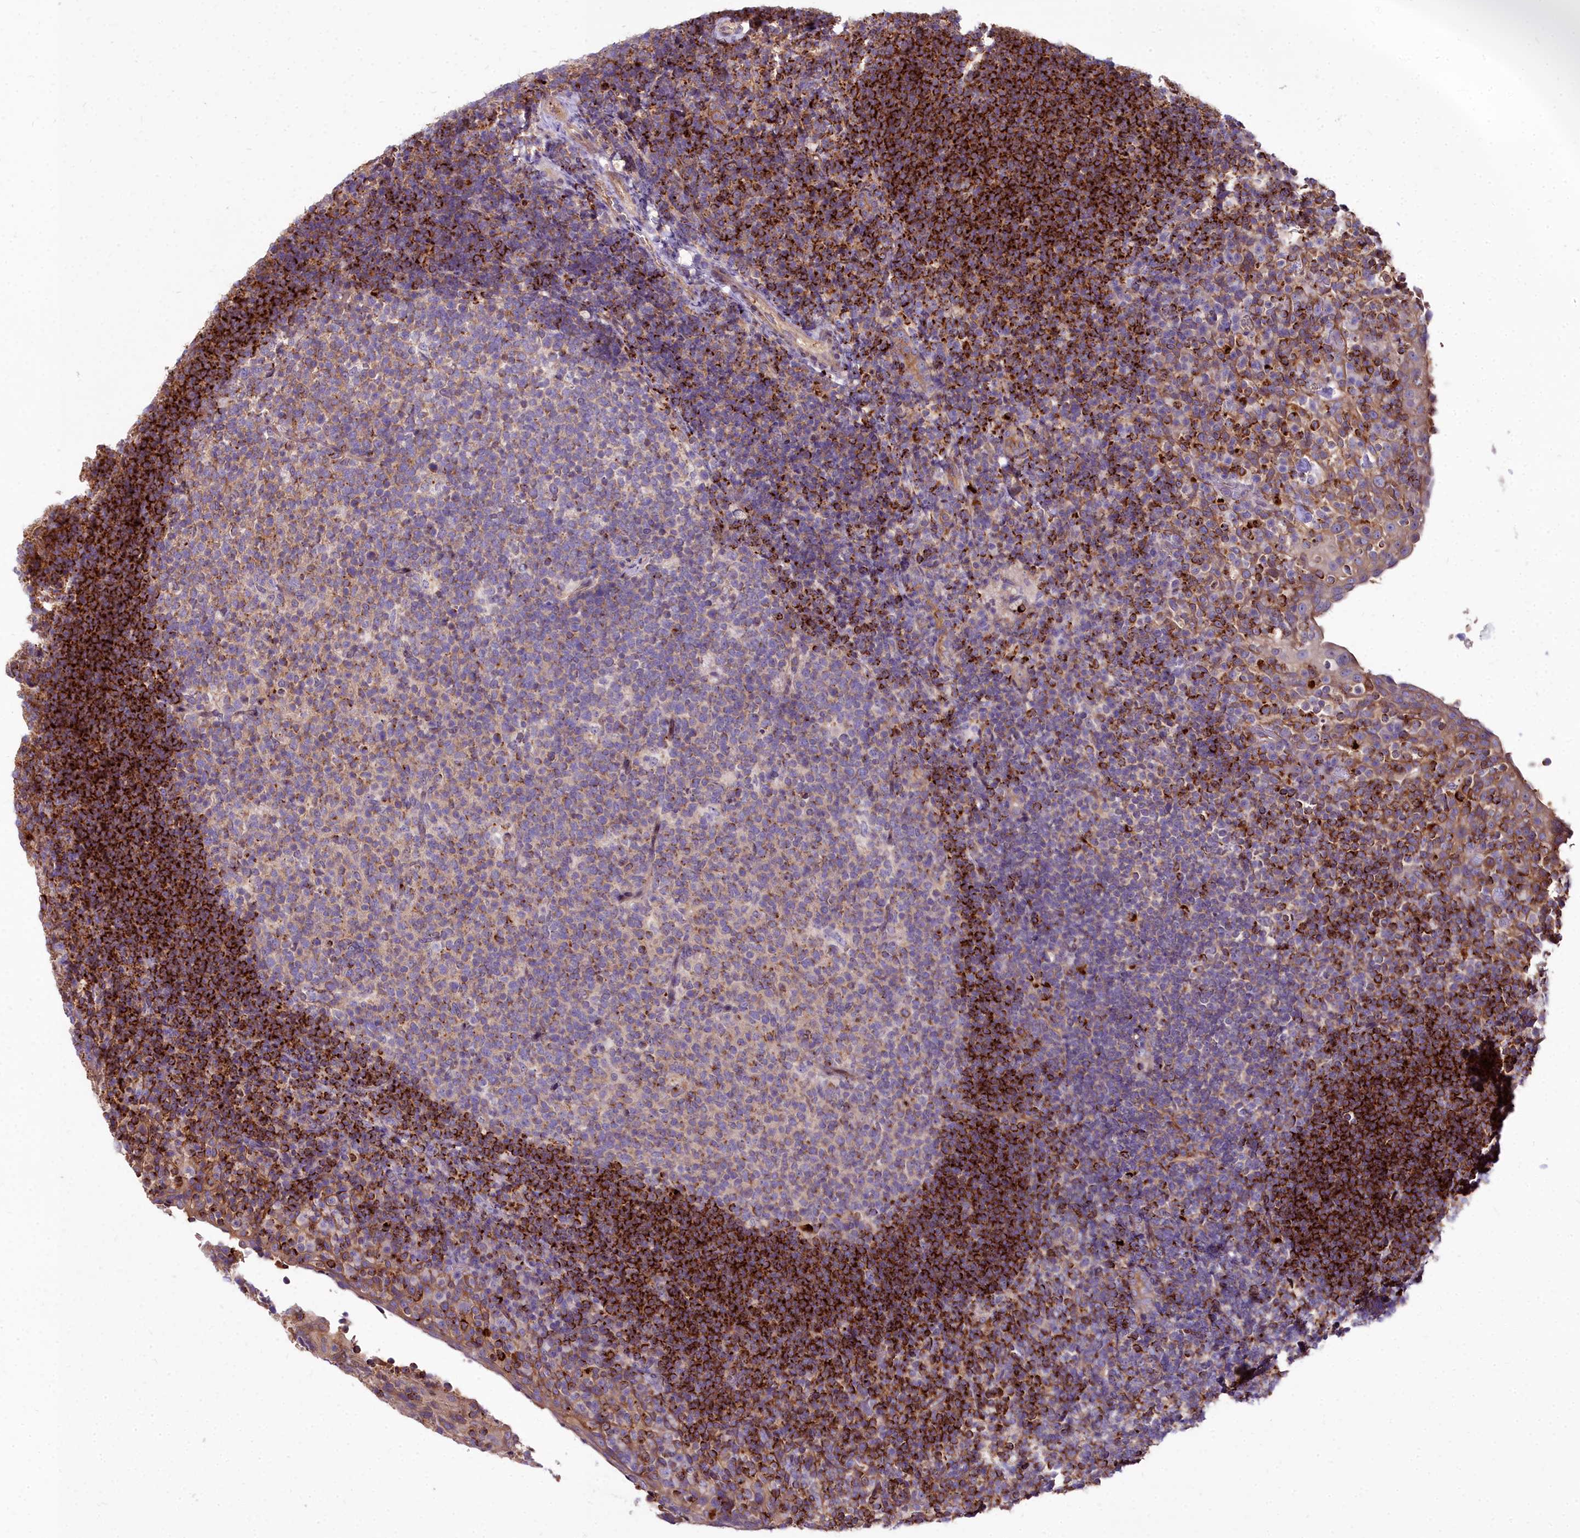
{"staining": {"intensity": "moderate", "quantity": "25%-75%", "location": "cytoplasmic/membranous"}, "tissue": "tonsil", "cell_type": "Germinal center cells", "image_type": "normal", "snomed": [{"axis": "morphology", "description": "Normal tissue, NOS"}, {"axis": "topography", "description": "Tonsil"}], "caption": "This histopathology image displays unremarkable tonsil stained with IHC to label a protein in brown. The cytoplasmic/membranous of germinal center cells show moderate positivity for the protein. Nuclei are counter-stained blue.", "gene": "HLA", "patient": {"sex": "female", "age": 10}}